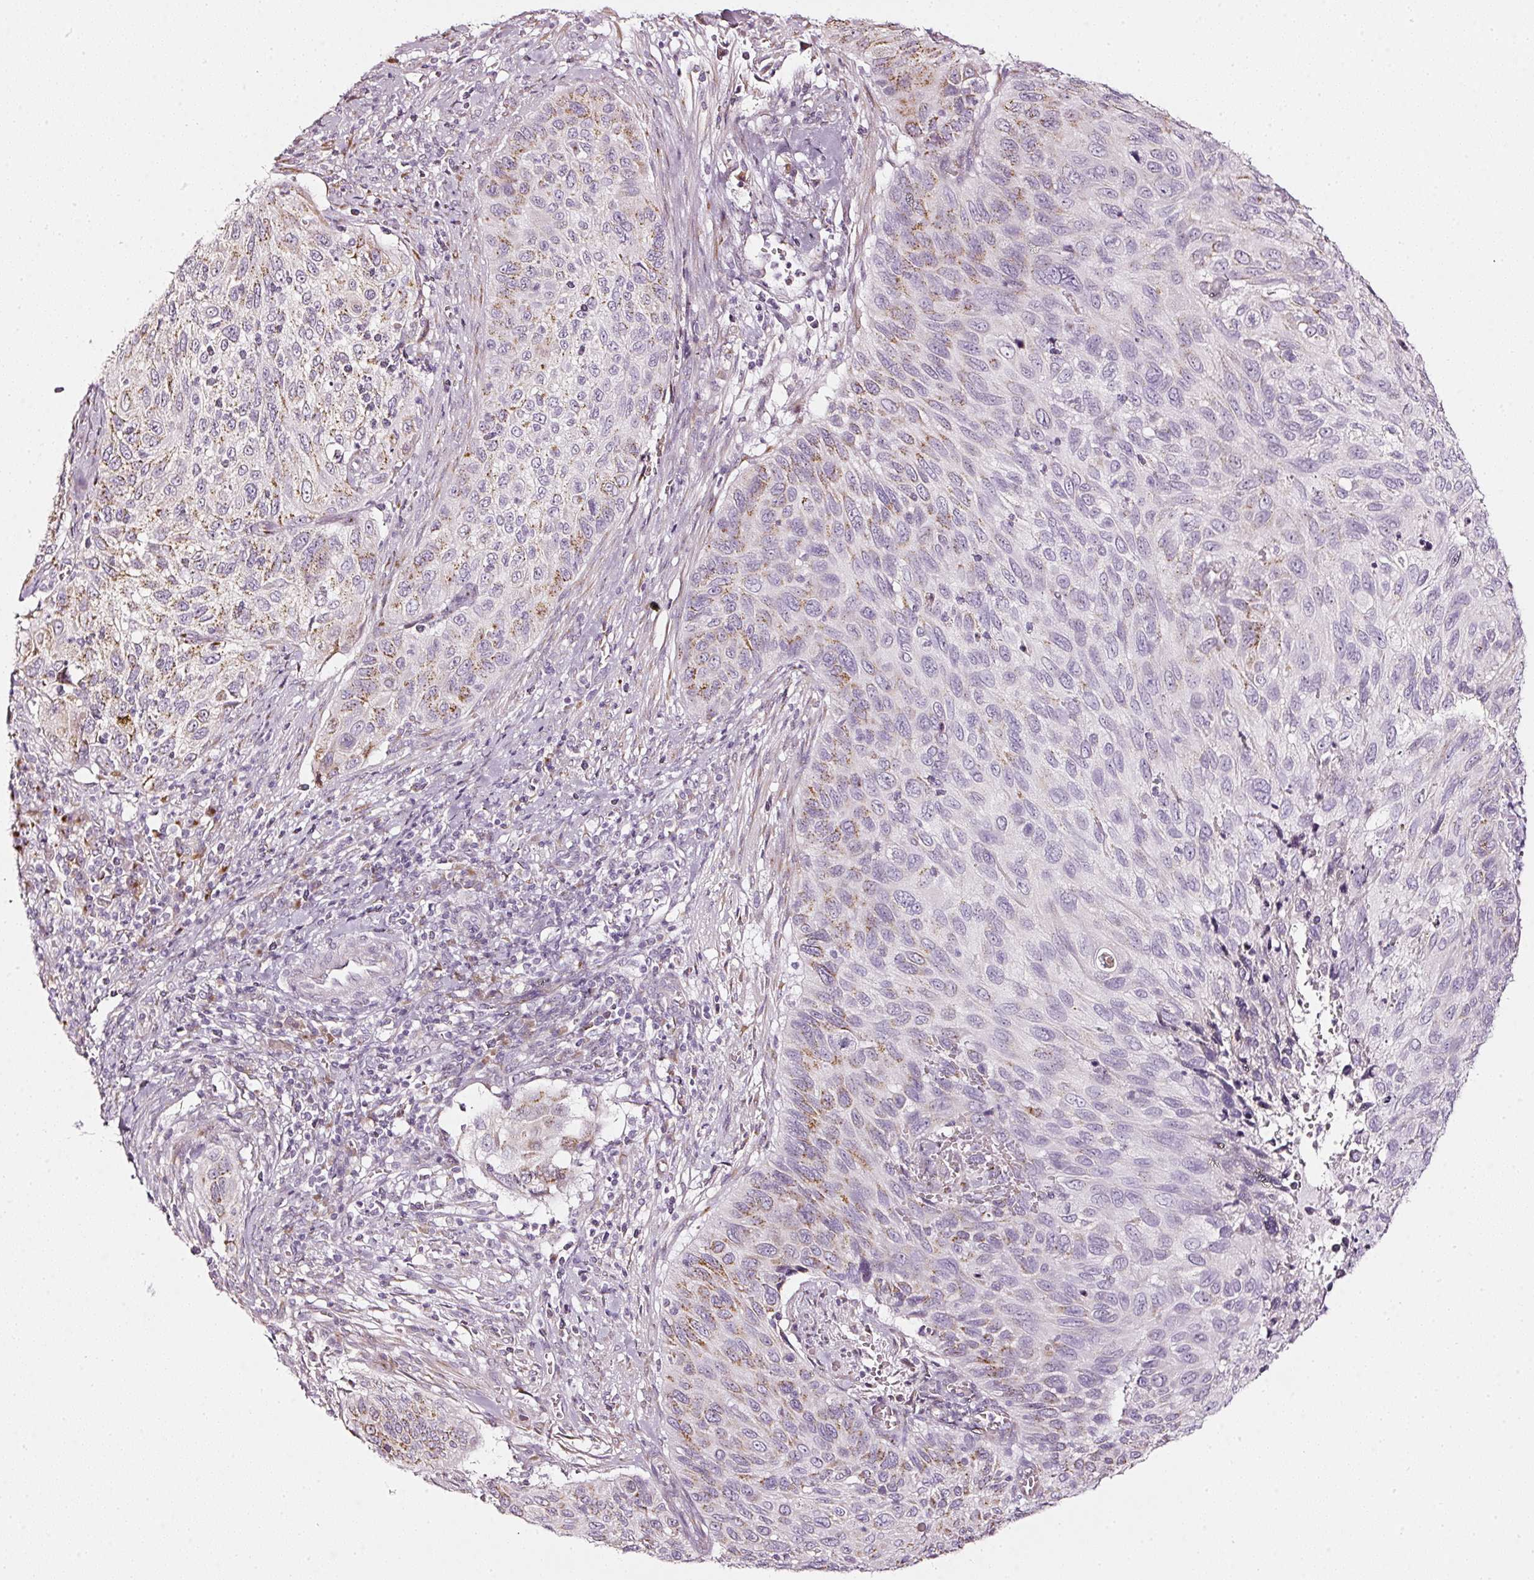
{"staining": {"intensity": "weak", "quantity": "<25%", "location": "cytoplasmic/membranous"}, "tissue": "cervical cancer", "cell_type": "Tumor cells", "image_type": "cancer", "snomed": [{"axis": "morphology", "description": "Squamous cell carcinoma, NOS"}, {"axis": "topography", "description": "Cervix"}], "caption": "Micrograph shows no protein positivity in tumor cells of cervical squamous cell carcinoma tissue.", "gene": "SDF4", "patient": {"sex": "female", "age": 70}}